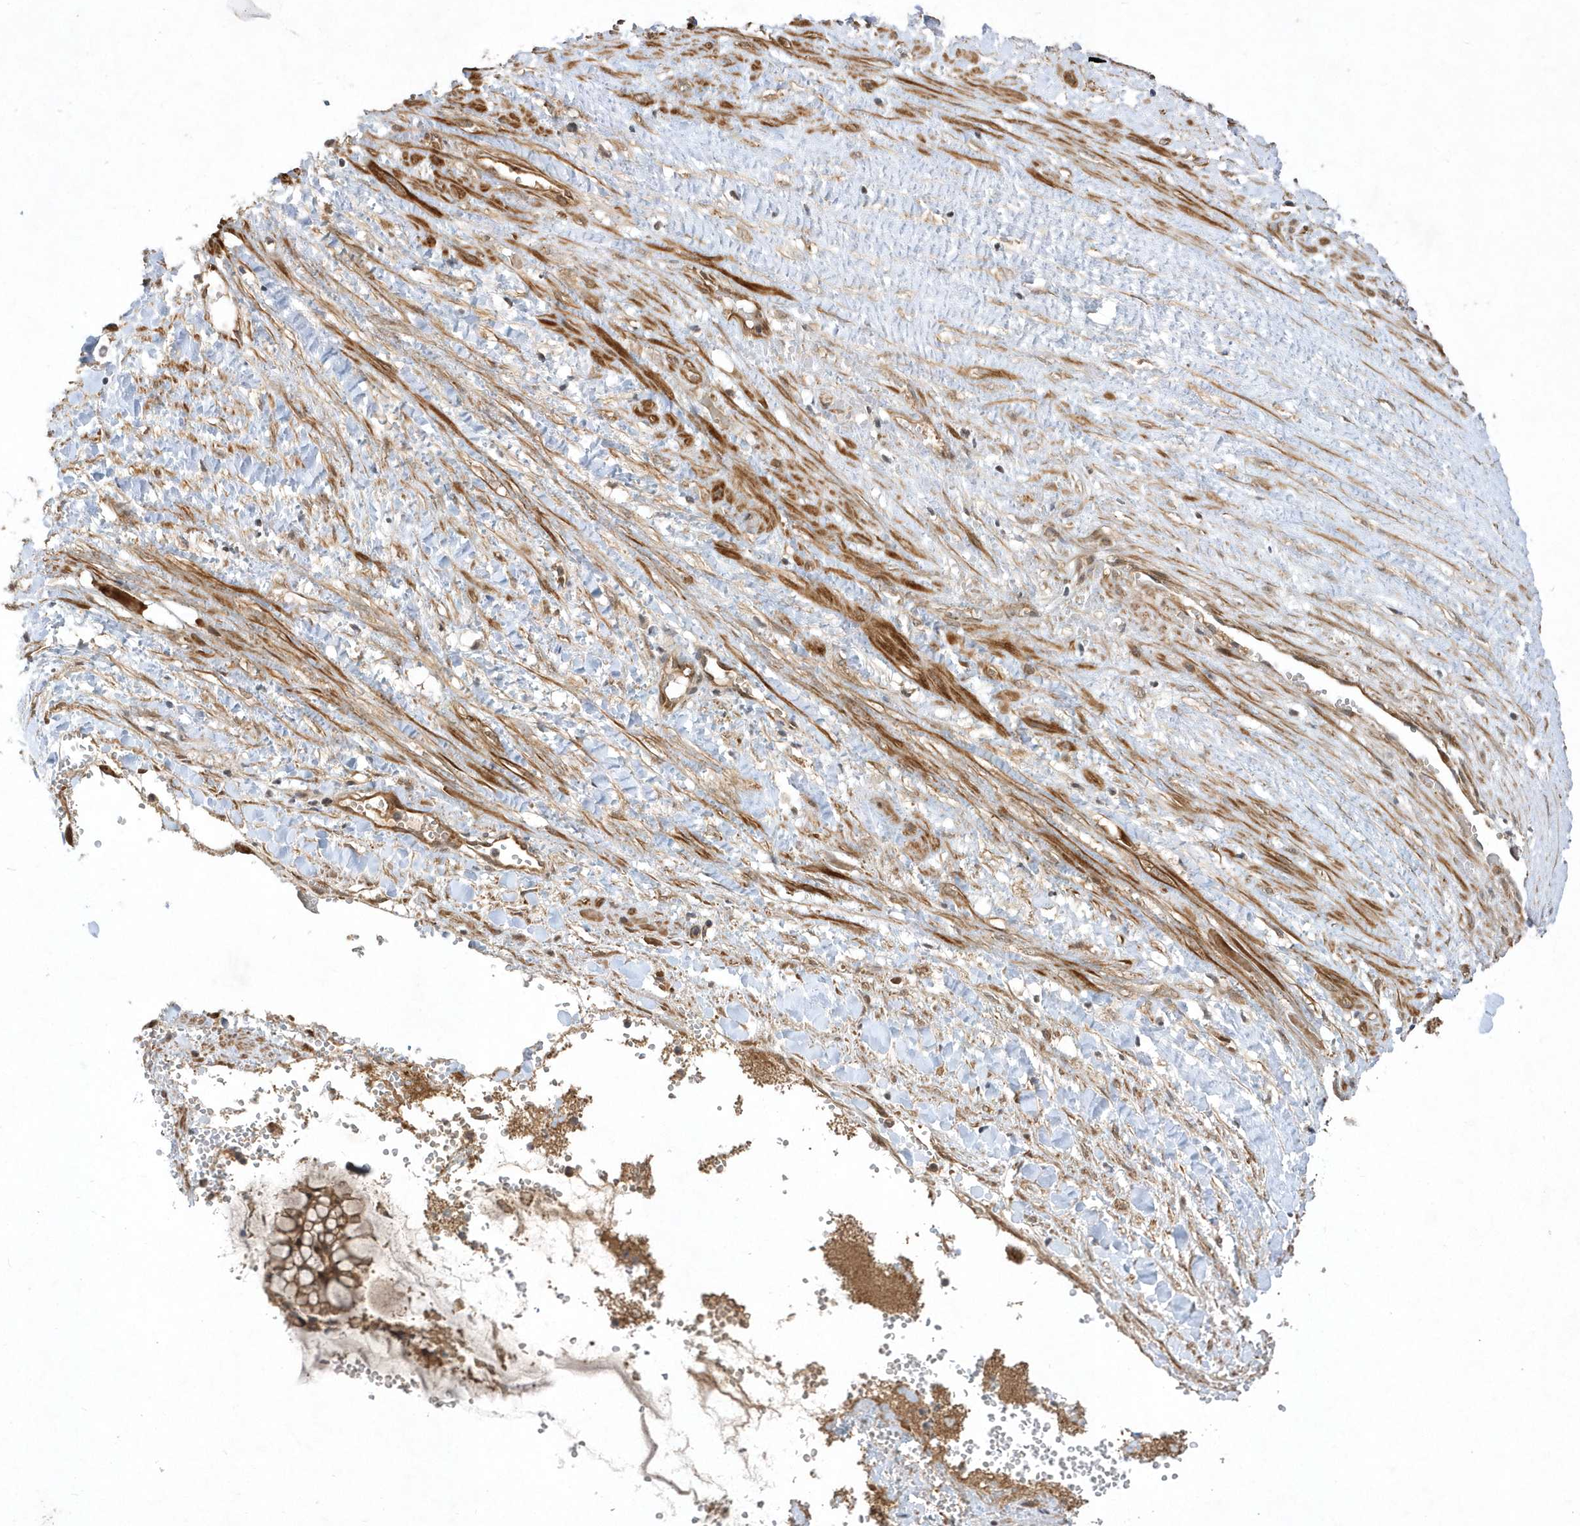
{"staining": {"intensity": "moderate", "quantity": ">75%", "location": "cytoplasmic/membranous"}, "tissue": "ovarian cancer", "cell_type": "Tumor cells", "image_type": "cancer", "snomed": [{"axis": "morphology", "description": "Cystadenocarcinoma, mucinous, NOS"}, {"axis": "topography", "description": "Ovary"}], "caption": "This photomicrograph reveals IHC staining of mucinous cystadenocarcinoma (ovarian), with medium moderate cytoplasmic/membranous expression in approximately >75% of tumor cells.", "gene": "GFM2", "patient": {"sex": "female", "age": 73}}